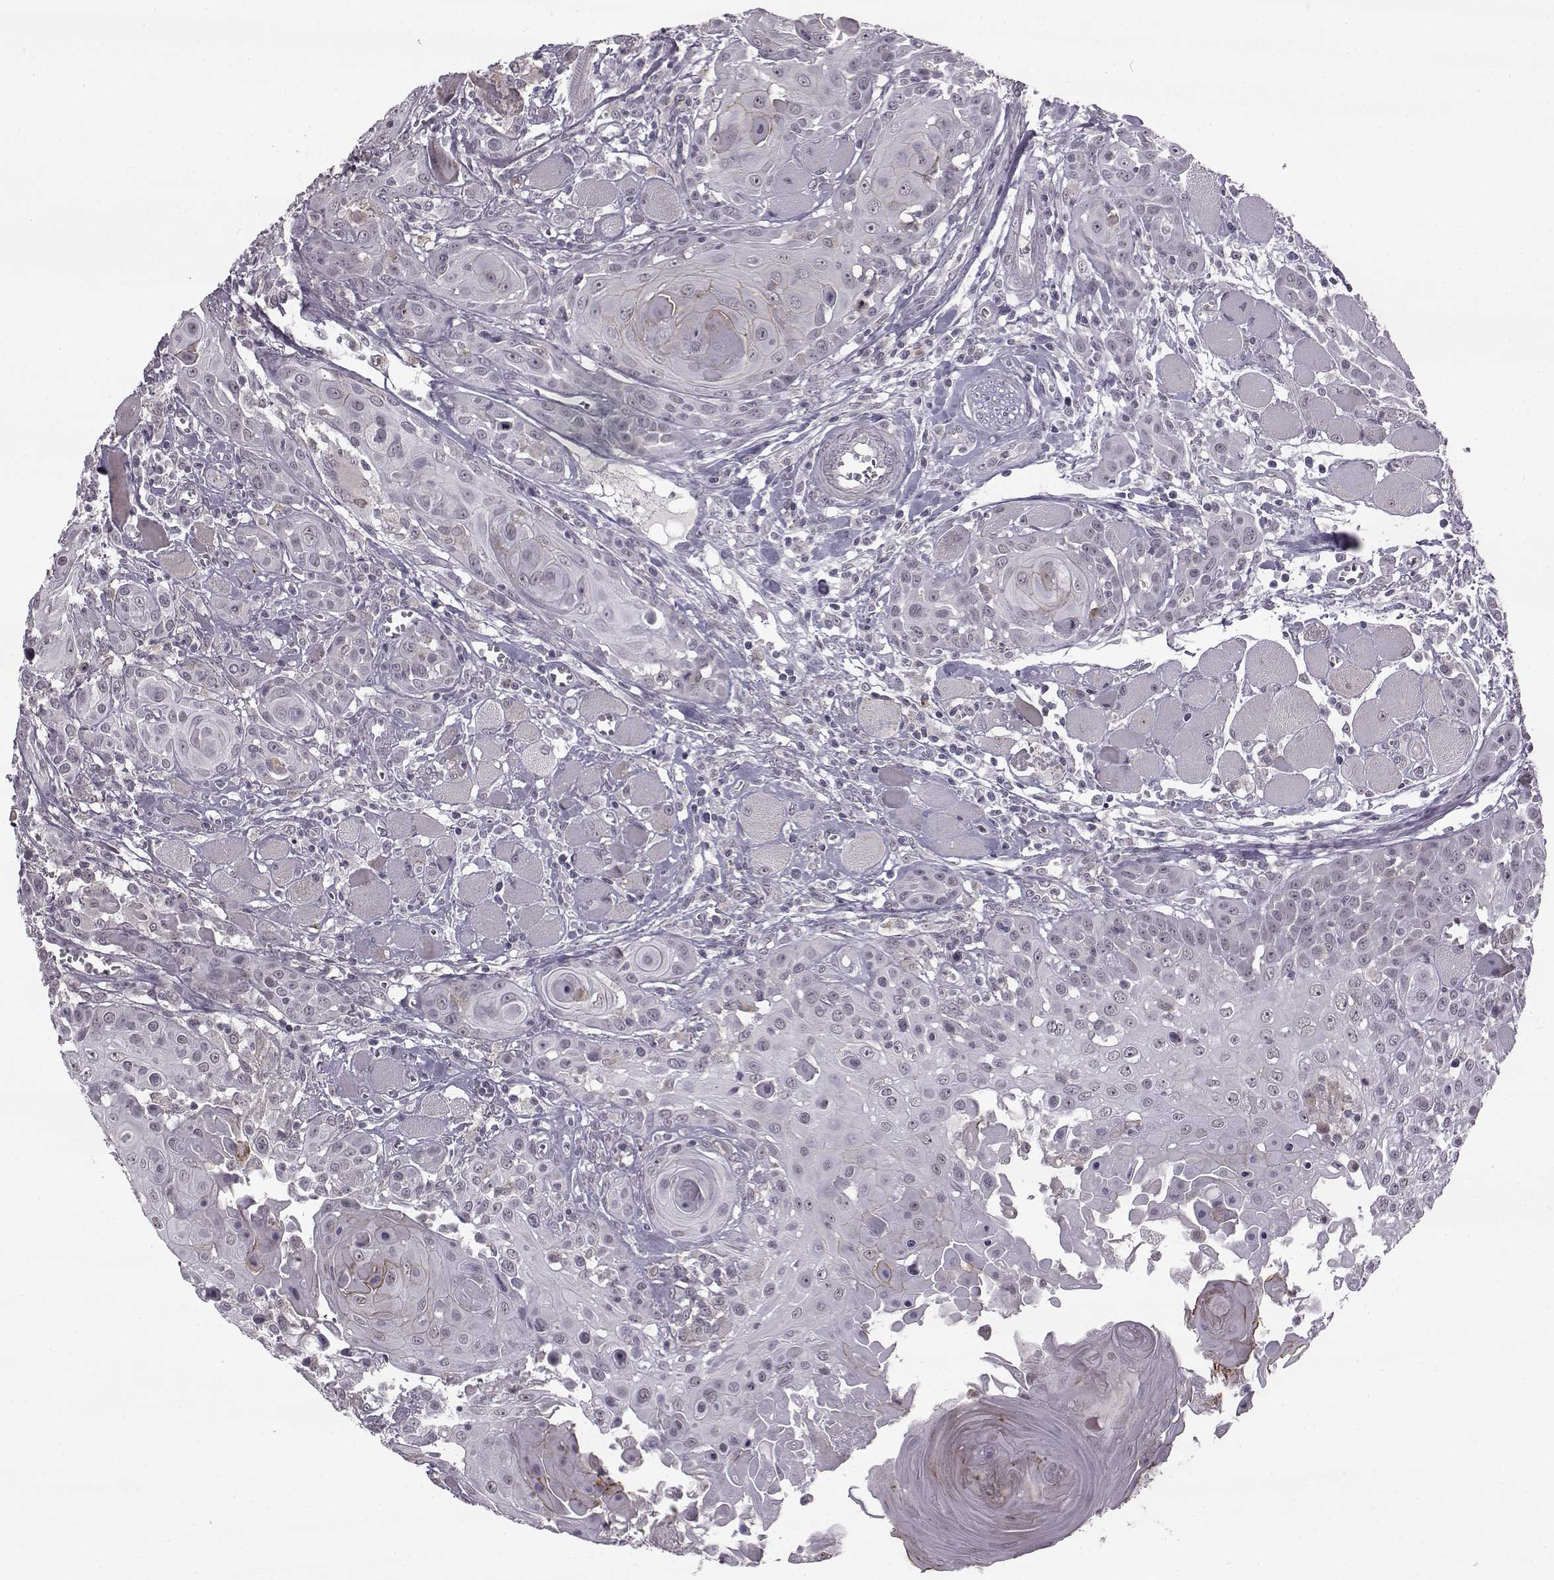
{"staining": {"intensity": "negative", "quantity": "none", "location": "none"}, "tissue": "head and neck cancer", "cell_type": "Tumor cells", "image_type": "cancer", "snomed": [{"axis": "morphology", "description": "Squamous cell carcinoma, NOS"}, {"axis": "topography", "description": "Head-Neck"}], "caption": "Tumor cells are negative for protein expression in human head and neck cancer (squamous cell carcinoma). (Stains: DAB immunohistochemistry (IHC) with hematoxylin counter stain, Microscopy: brightfield microscopy at high magnification).", "gene": "SLC28A2", "patient": {"sex": "female", "age": 80}}